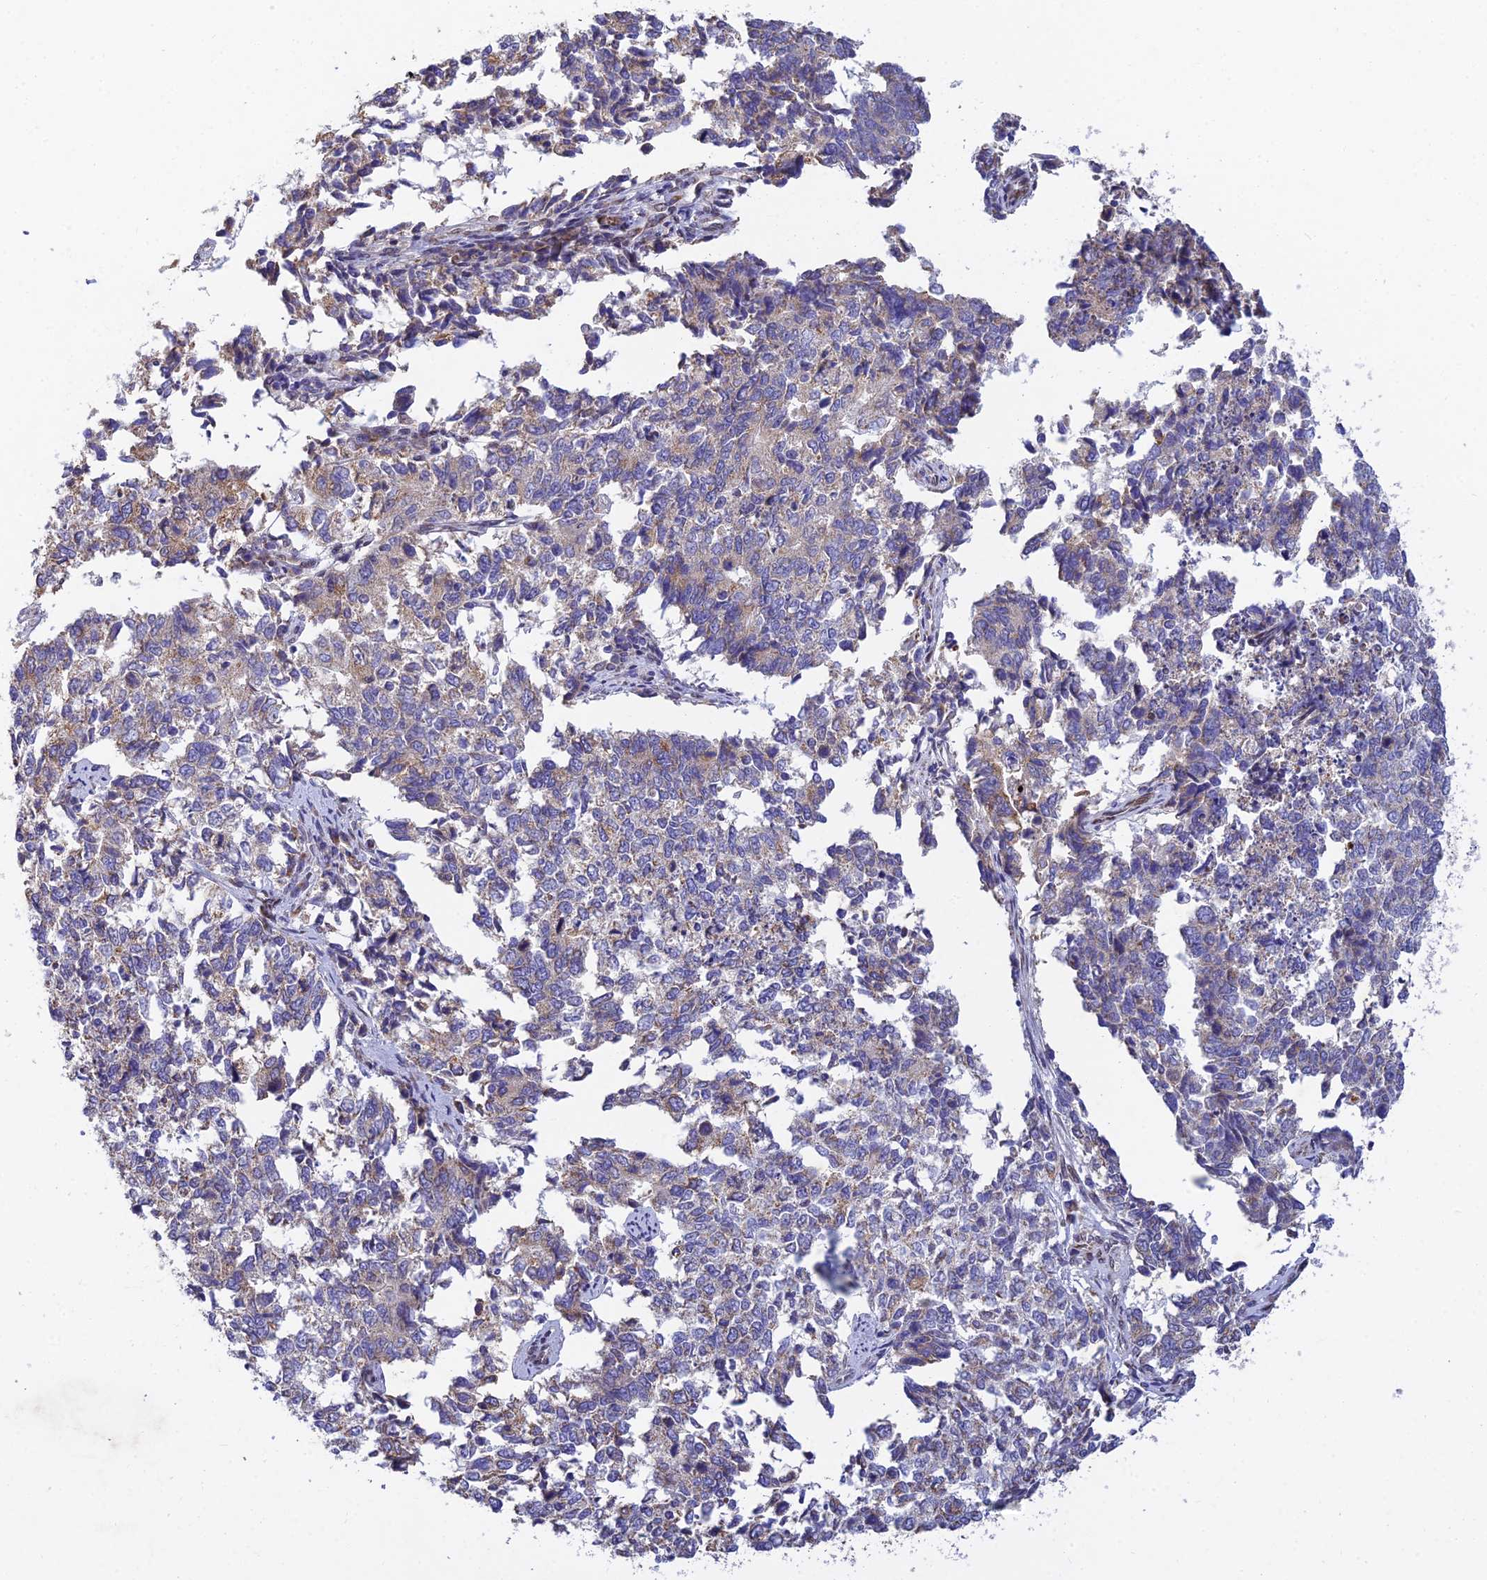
{"staining": {"intensity": "weak", "quantity": "<25%", "location": "cytoplasmic/membranous"}, "tissue": "cervical cancer", "cell_type": "Tumor cells", "image_type": "cancer", "snomed": [{"axis": "morphology", "description": "Squamous cell carcinoma, NOS"}, {"axis": "topography", "description": "Cervix"}], "caption": "A high-resolution image shows immunohistochemistry (IHC) staining of cervical cancer (squamous cell carcinoma), which demonstrates no significant staining in tumor cells.", "gene": "MGAT2", "patient": {"sex": "female", "age": 63}}